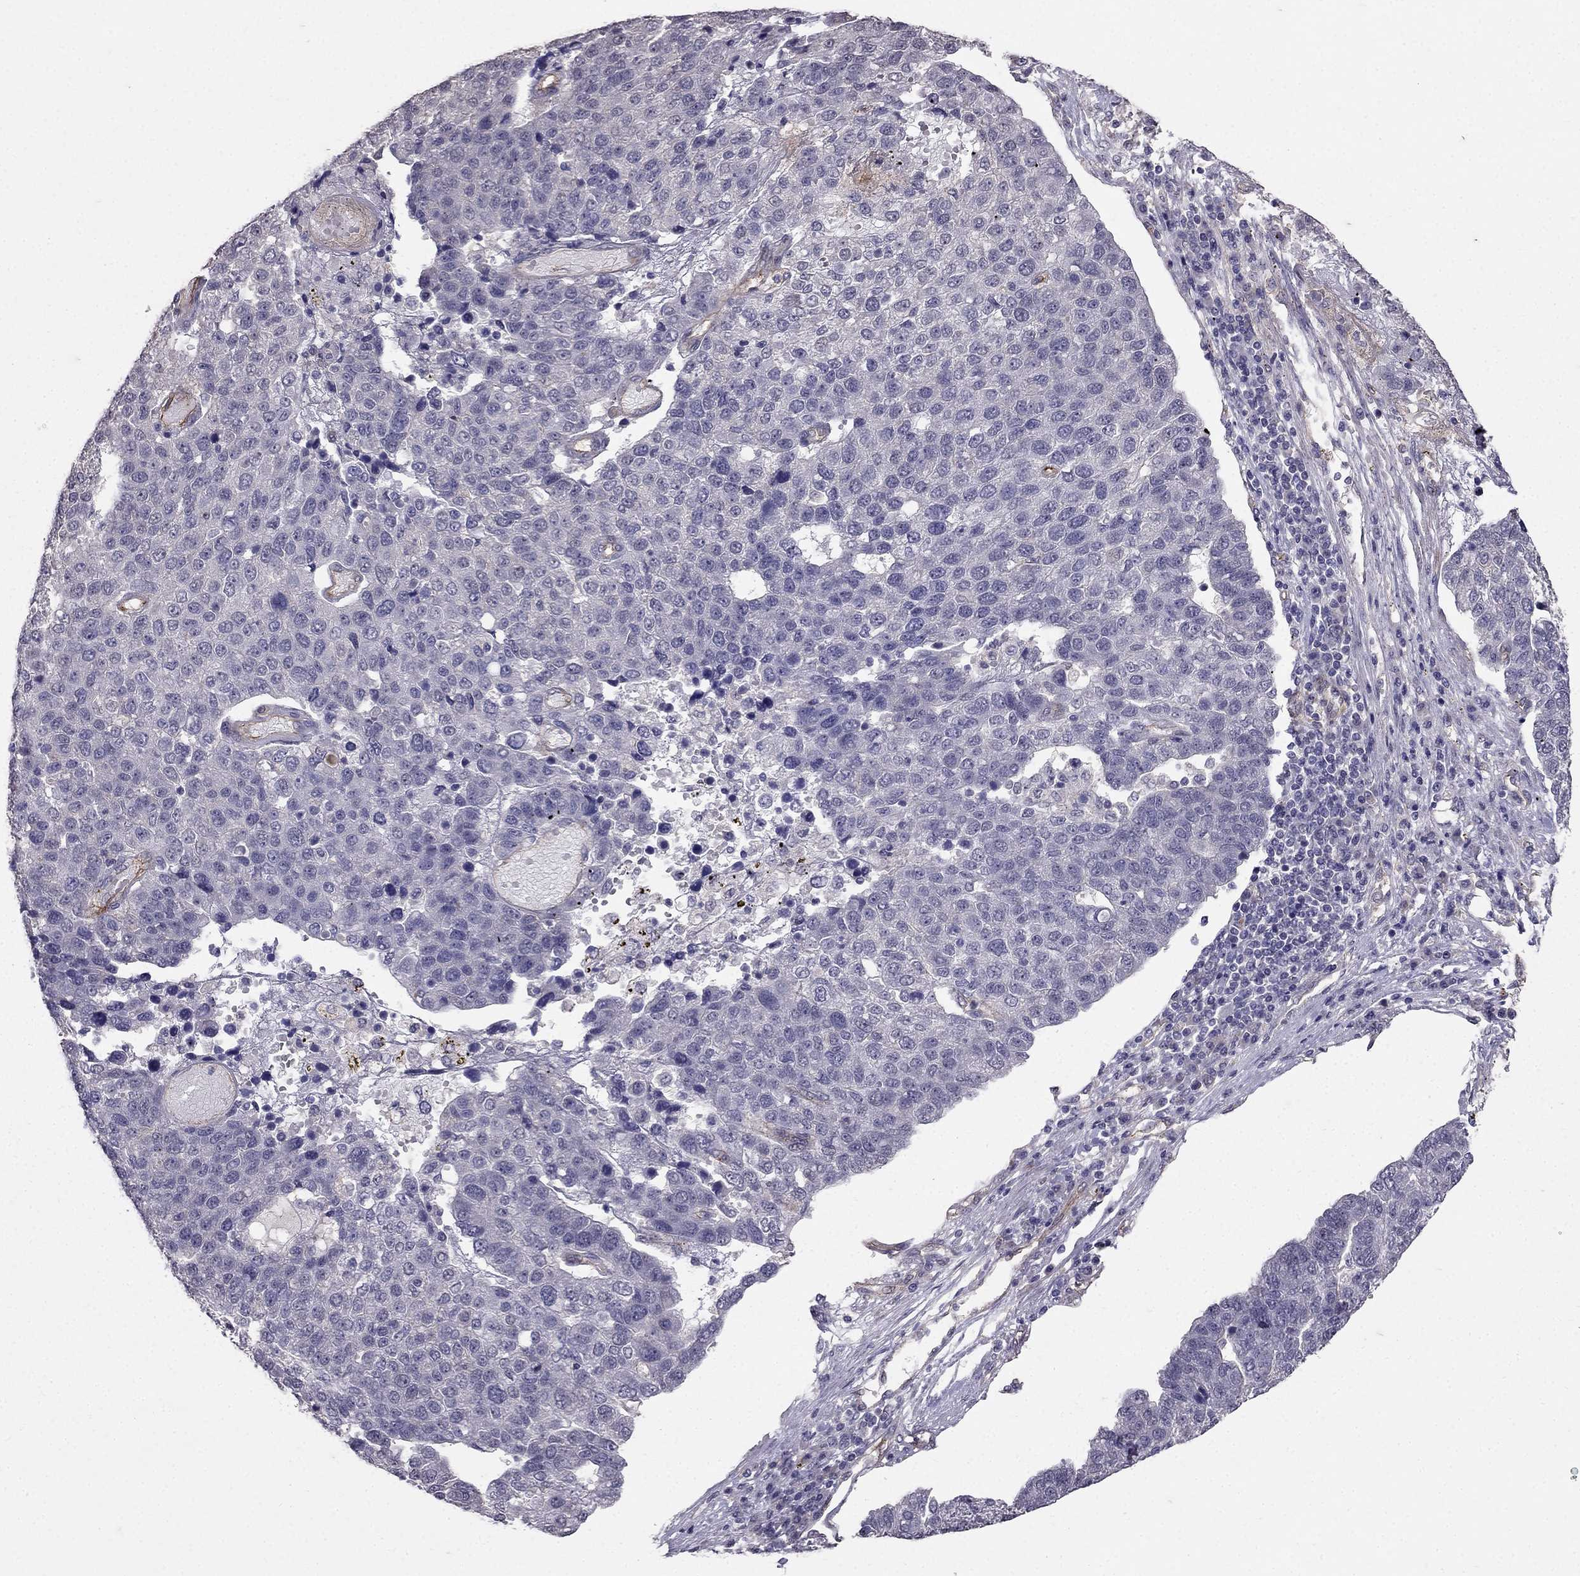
{"staining": {"intensity": "negative", "quantity": "none", "location": "none"}, "tissue": "pancreatic cancer", "cell_type": "Tumor cells", "image_type": "cancer", "snomed": [{"axis": "morphology", "description": "Adenocarcinoma, NOS"}, {"axis": "topography", "description": "Pancreas"}], "caption": "Tumor cells show no significant protein staining in adenocarcinoma (pancreatic).", "gene": "RASIP1", "patient": {"sex": "female", "age": 61}}